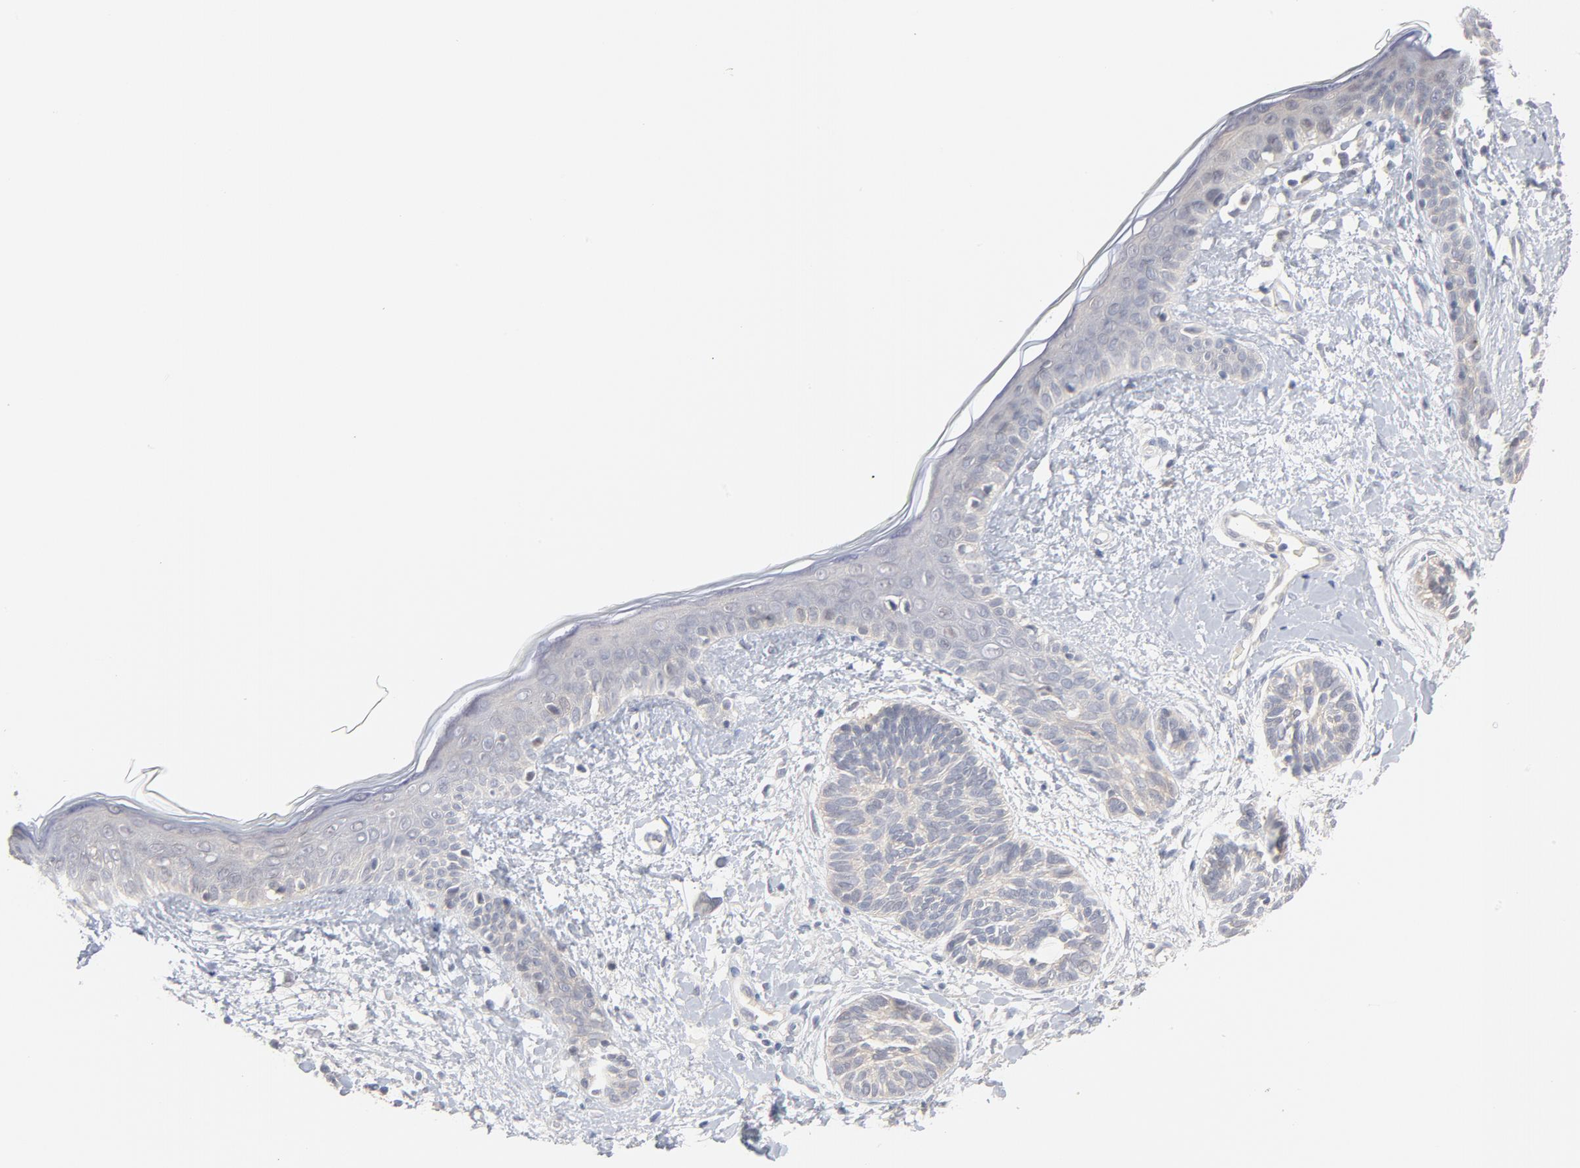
{"staining": {"intensity": "negative", "quantity": "none", "location": "none"}, "tissue": "skin cancer", "cell_type": "Tumor cells", "image_type": "cancer", "snomed": [{"axis": "morphology", "description": "Normal tissue, NOS"}, {"axis": "morphology", "description": "Basal cell carcinoma"}, {"axis": "topography", "description": "Skin"}], "caption": "This is an immunohistochemistry image of human skin cancer. There is no expression in tumor cells.", "gene": "UBL4A", "patient": {"sex": "male", "age": 63}}